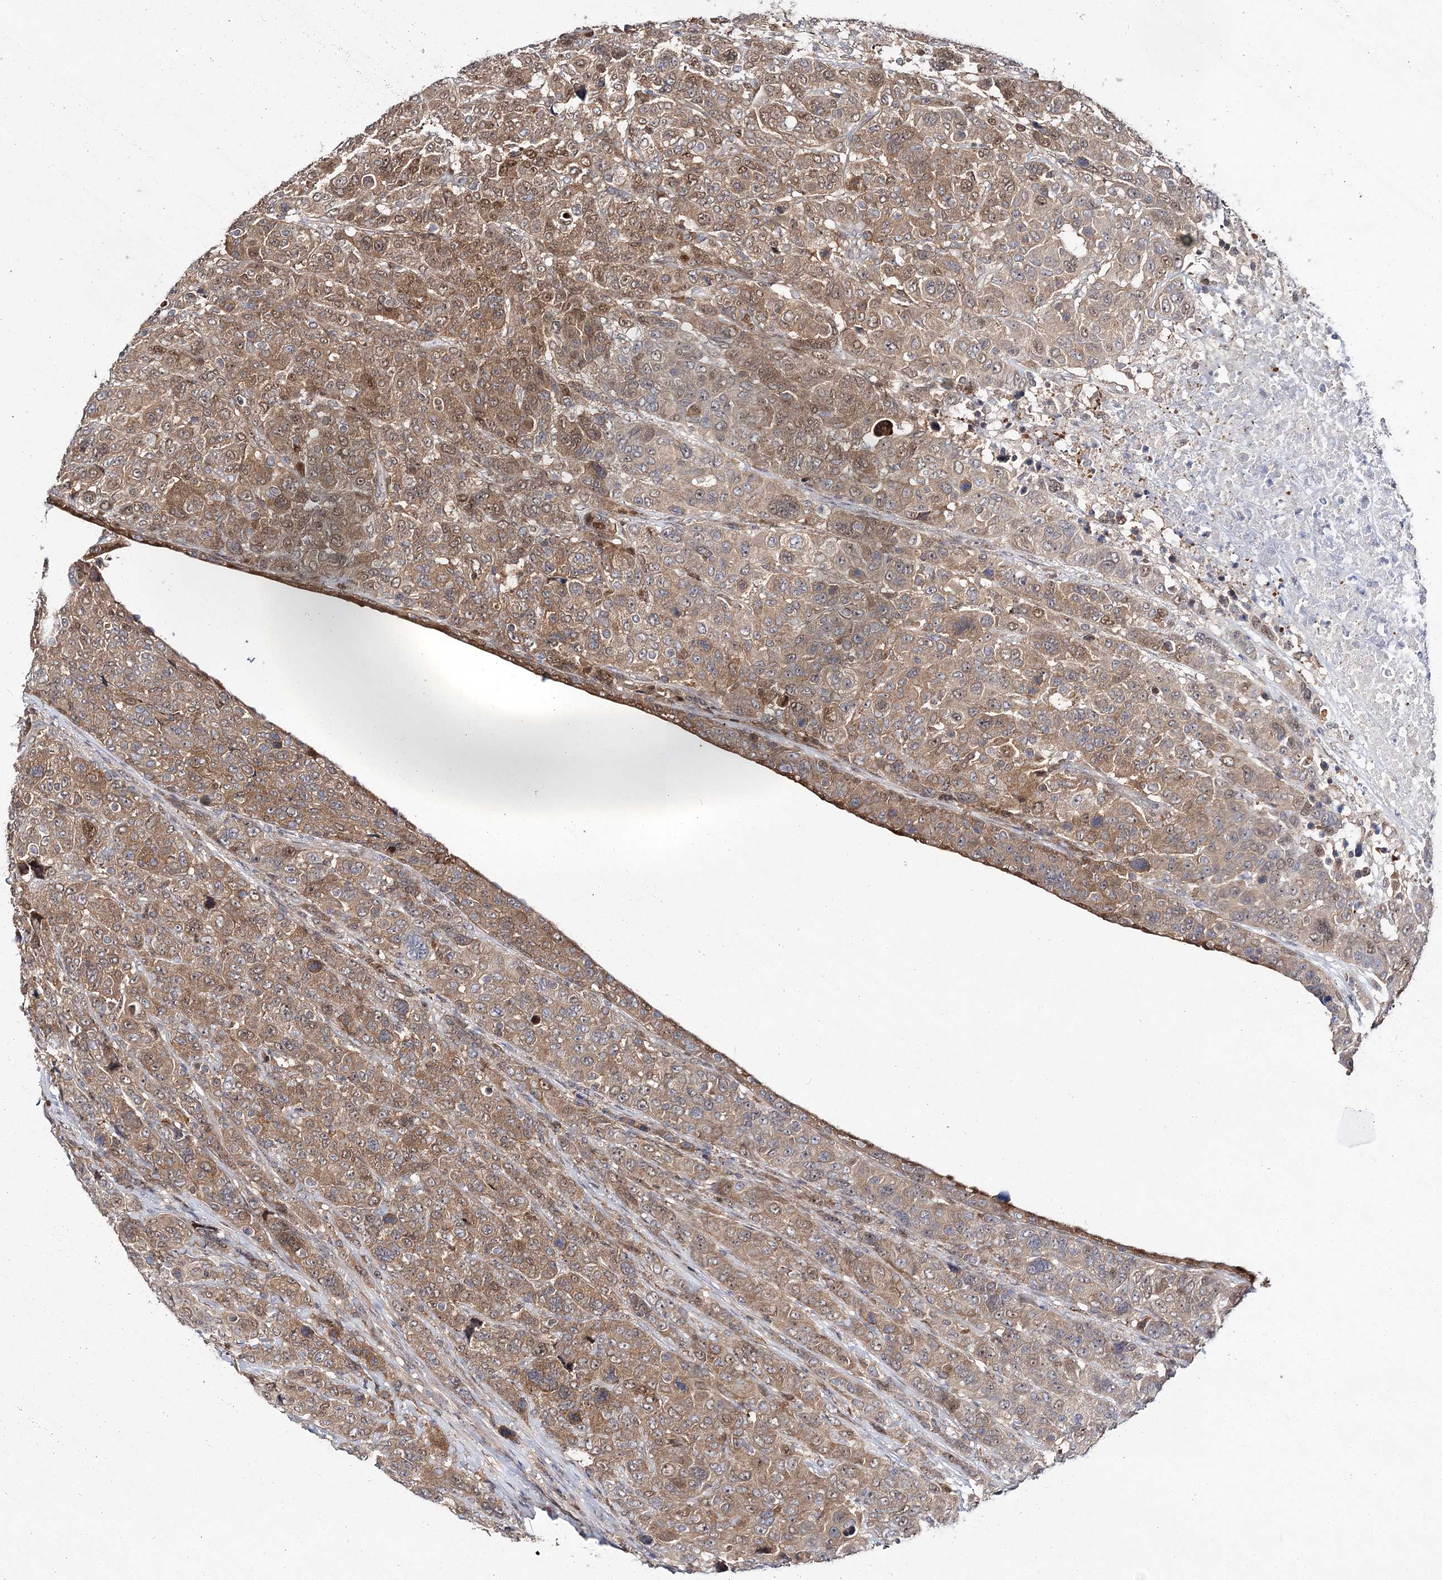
{"staining": {"intensity": "moderate", "quantity": ">75%", "location": "cytoplasmic/membranous"}, "tissue": "breast cancer", "cell_type": "Tumor cells", "image_type": "cancer", "snomed": [{"axis": "morphology", "description": "Duct carcinoma"}, {"axis": "topography", "description": "Breast"}], "caption": "Brown immunohistochemical staining in human intraductal carcinoma (breast) displays moderate cytoplasmic/membranous staining in approximately >75% of tumor cells. (Stains: DAB in brown, nuclei in blue, Microscopy: brightfield microscopy at high magnification).", "gene": "NIF3L1", "patient": {"sex": "female", "age": 37}}